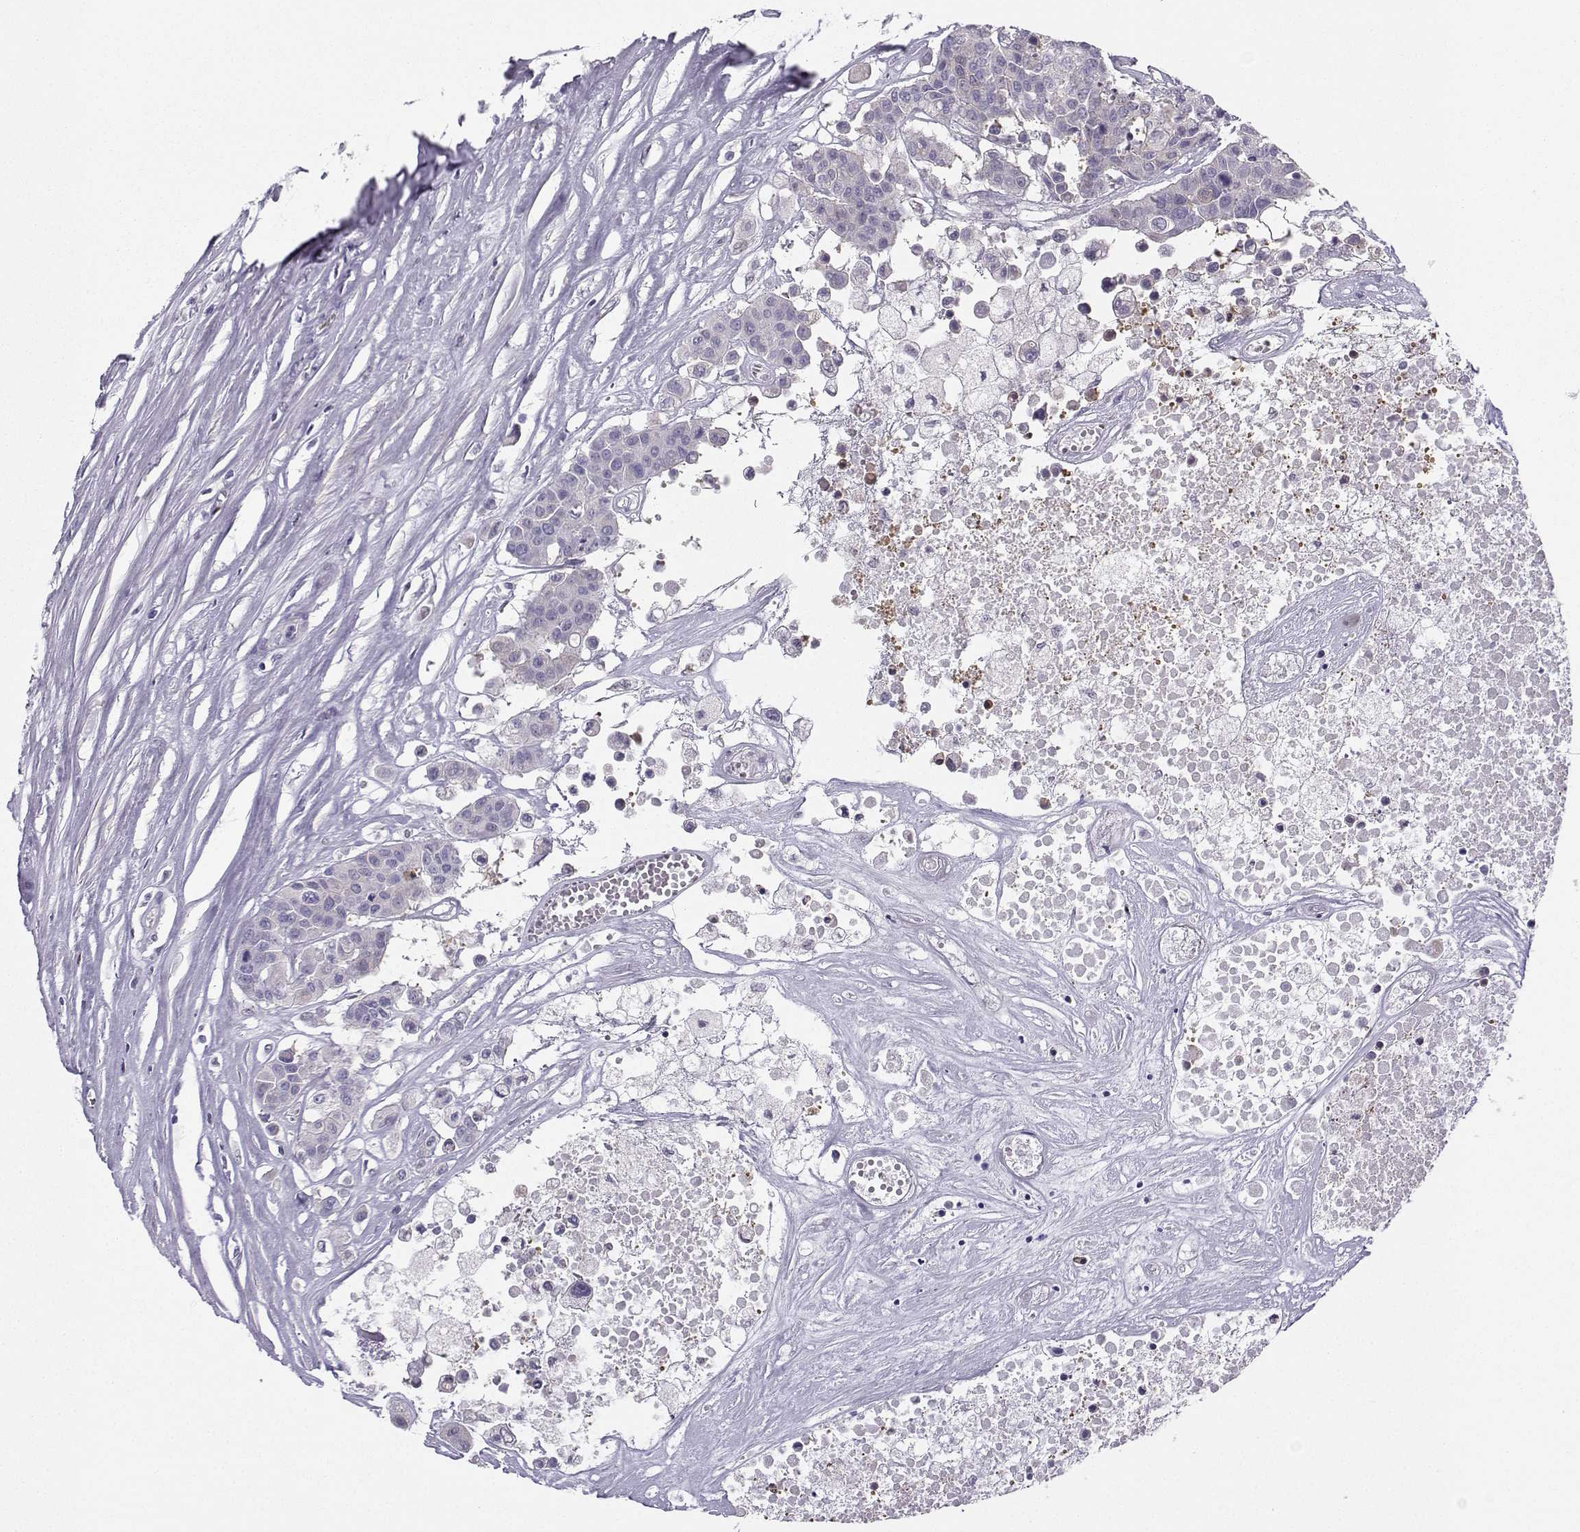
{"staining": {"intensity": "negative", "quantity": "none", "location": "none"}, "tissue": "carcinoid", "cell_type": "Tumor cells", "image_type": "cancer", "snomed": [{"axis": "morphology", "description": "Carcinoid, malignant, NOS"}, {"axis": "topography", "description": "Colon"}], "caption": "A high-resolution micrograph shows IHC staining of carcinoid, which displays no significant expression in tumor cells.", "gene": "DCLK3", "patient": {"sex": "male", "age": 81}}